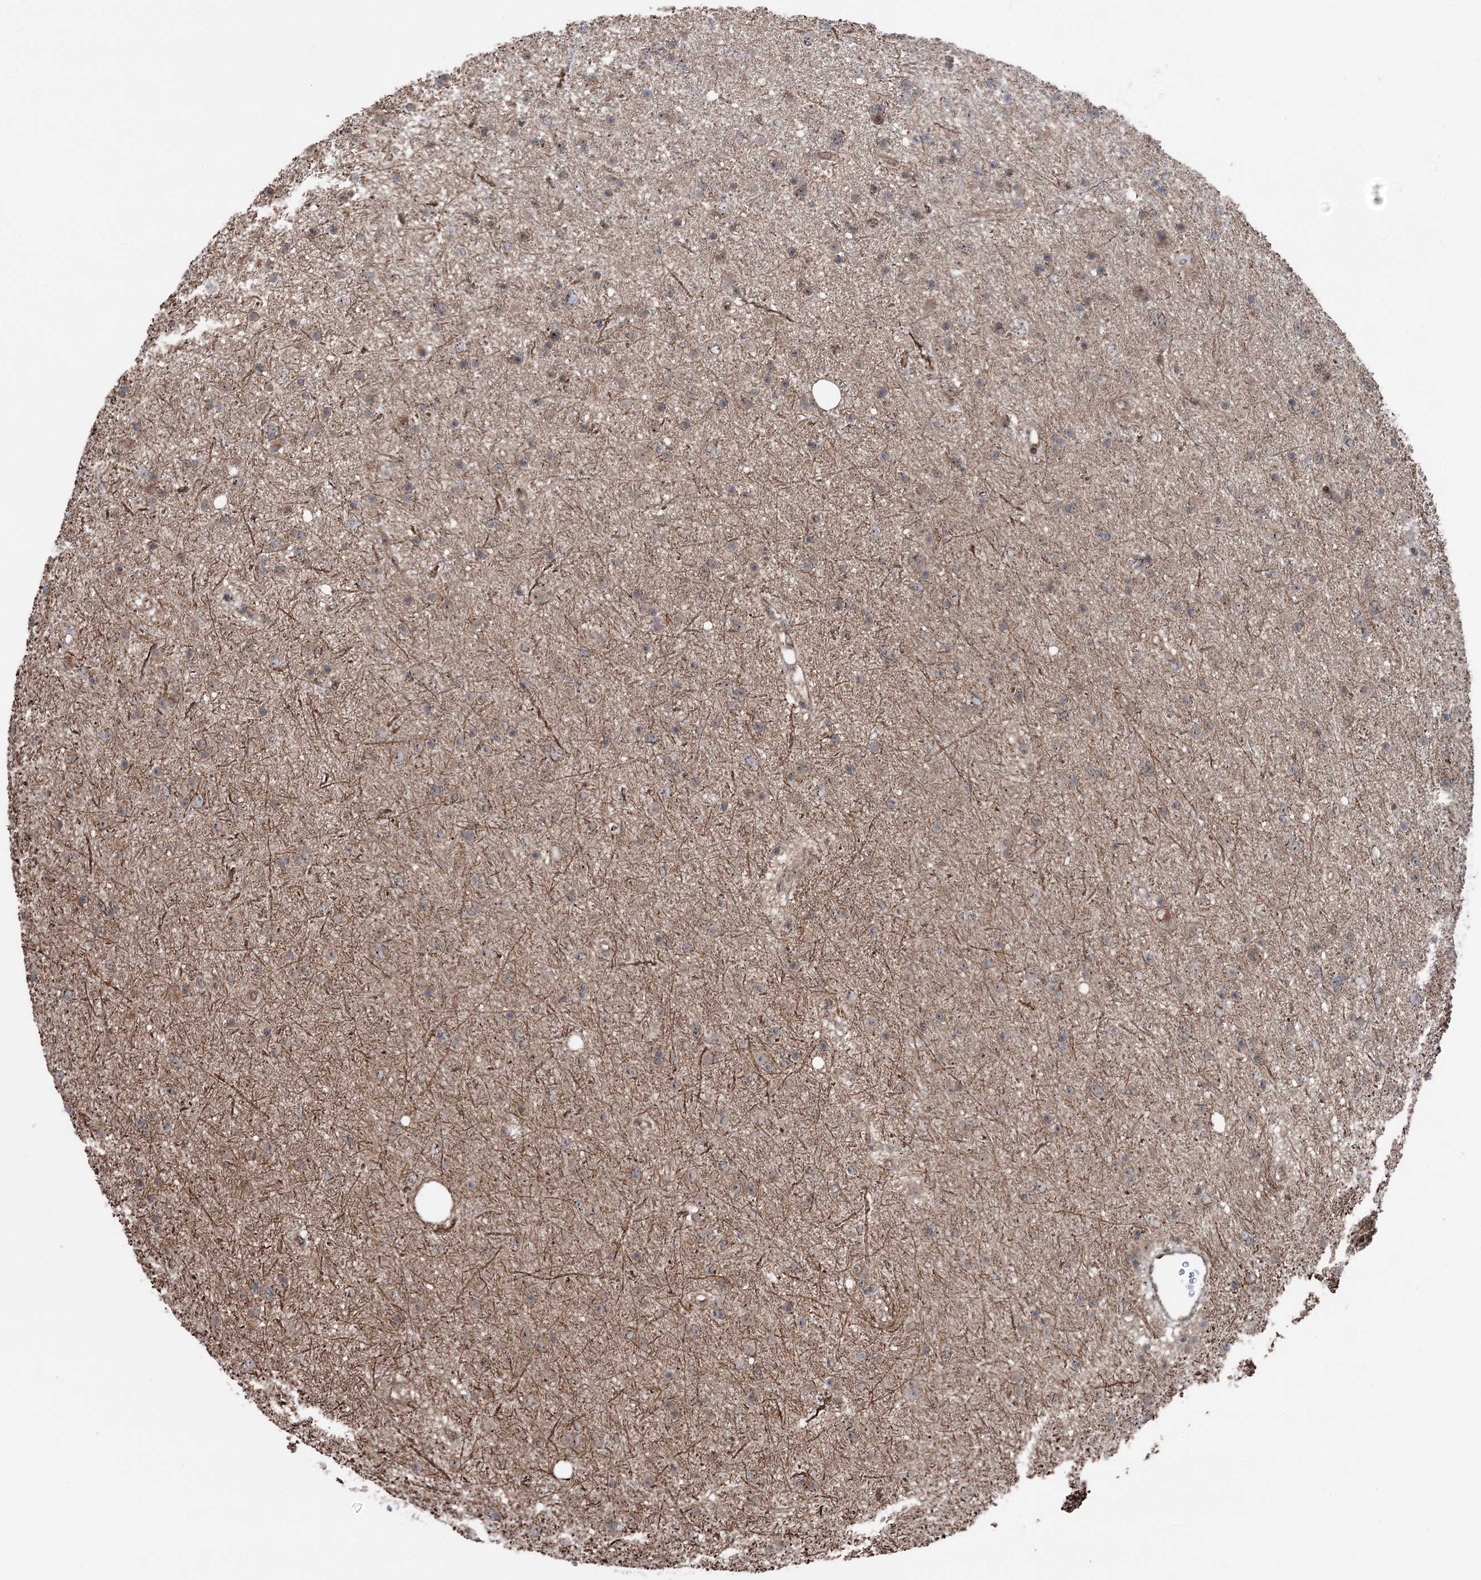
{"staining": {"intensity": "weak", "quantity": "<25%", "location": "cytoplasmic/membranous,nuclear"}, "tissue": "glioma", "cell_type": "Tumor cells", "image_type": "cancer", "snomed": [{"axis": "morphology", "description": "Glioma, malignant, Low grade"}, {"axis": "topography", "description": "Cerebral cortex"}], "caption": "Tumor cells are negative for brown protein staining in malignant glioma (low-grade).", "gene": "STEEP1", "patient": {"sex": "female", "age": 39}}